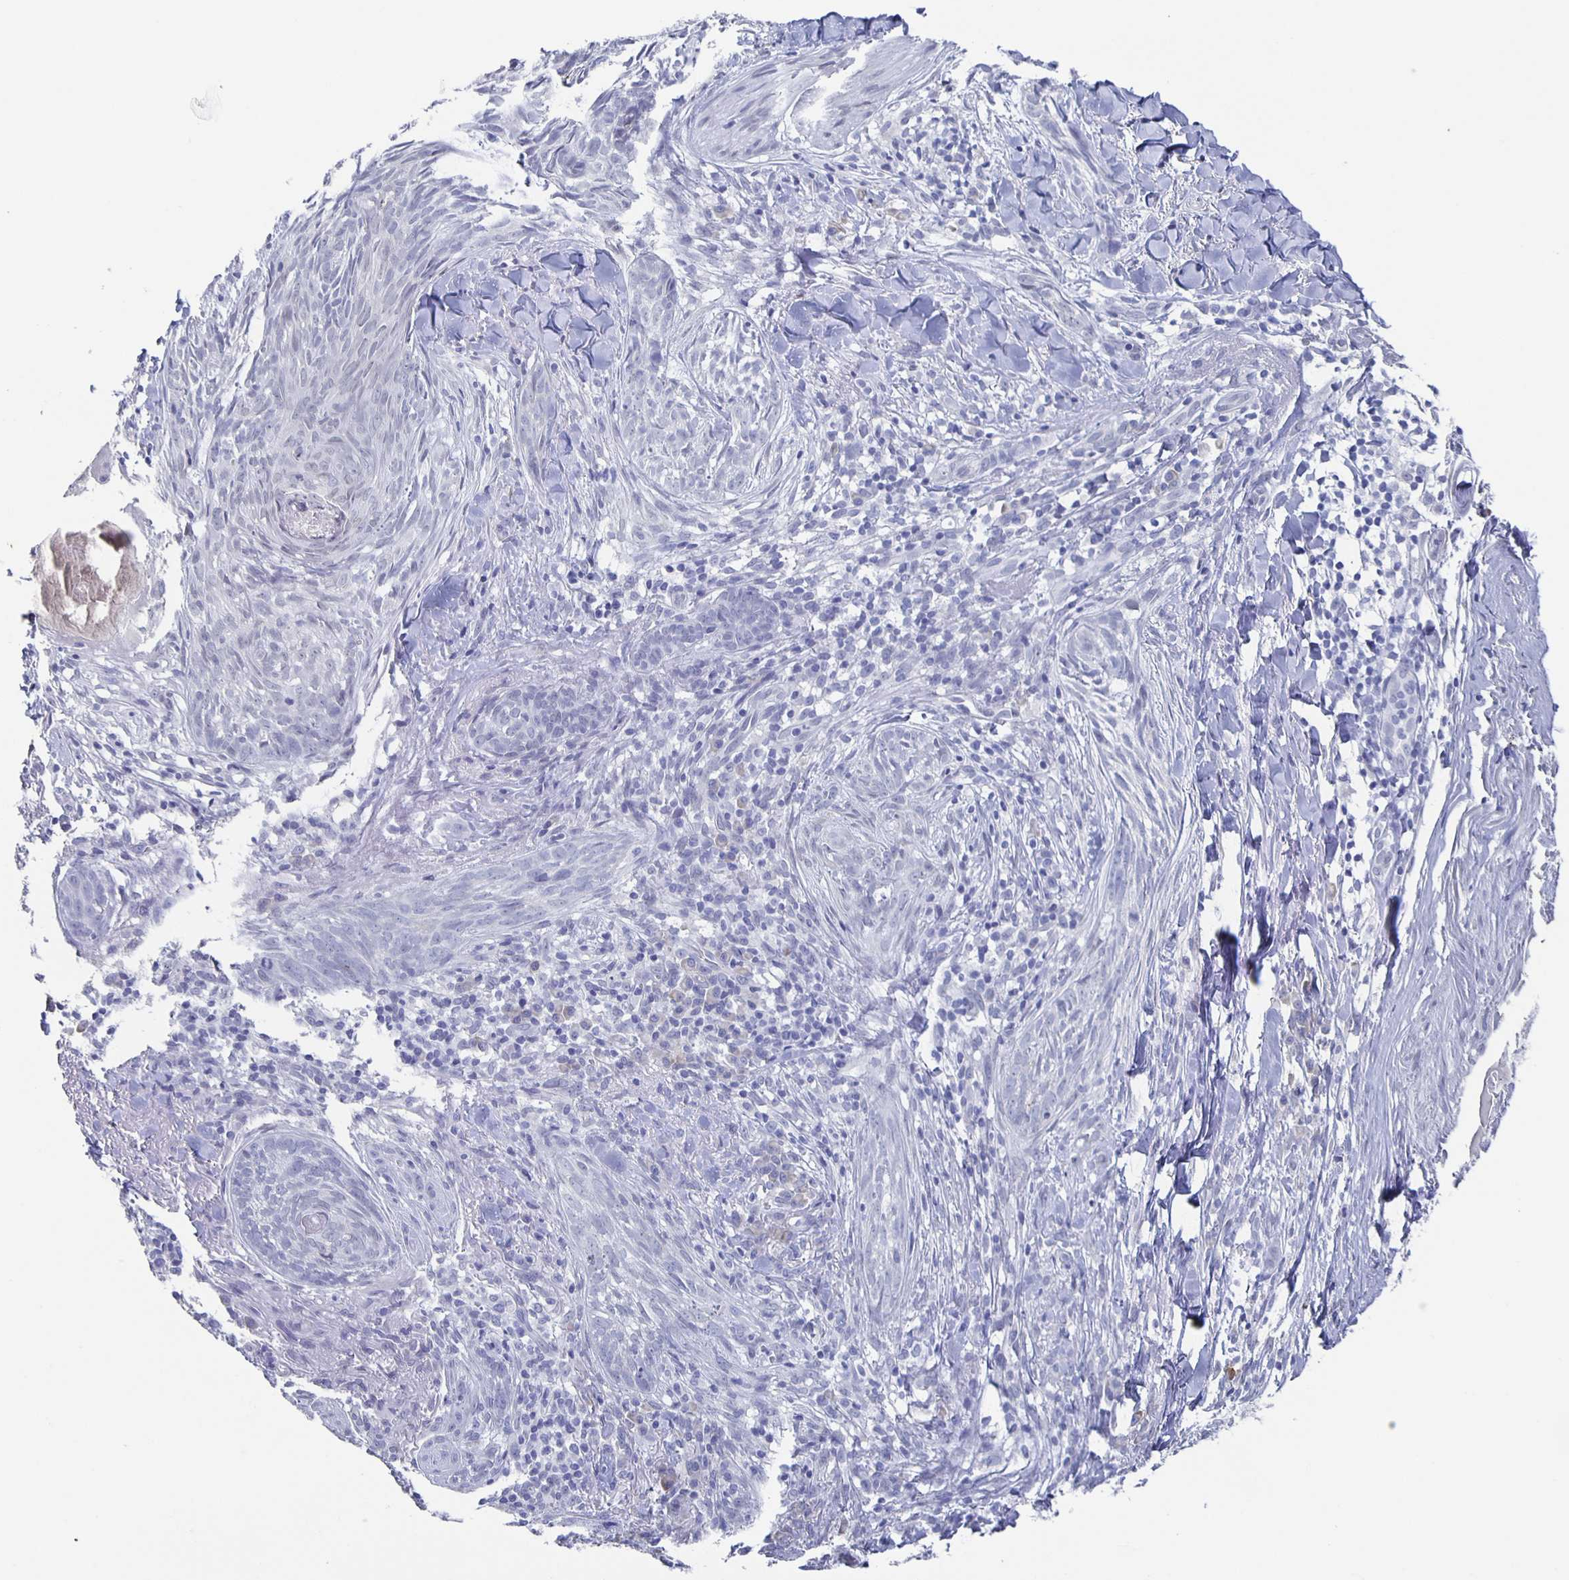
{"staining": {"intensity": "negative", "quantity": "none", "location": "none"}, "tissue": "skin cancer", "cell_type": "Tumor cells", "image_type": "cancer", "snomed": [{"axis": "morphology", "description": "Basal cell carcinoma"}, {"axis": "topography", "description": "Skin"}], "caption": "IHC histopathology image of neoplastic tissue: human skin basal cell carcinoma stained with DAB shows no significant protein expression in tumor cells.", "gene": "CCDC17", "patient": {"sex": "female", "age": 93}}